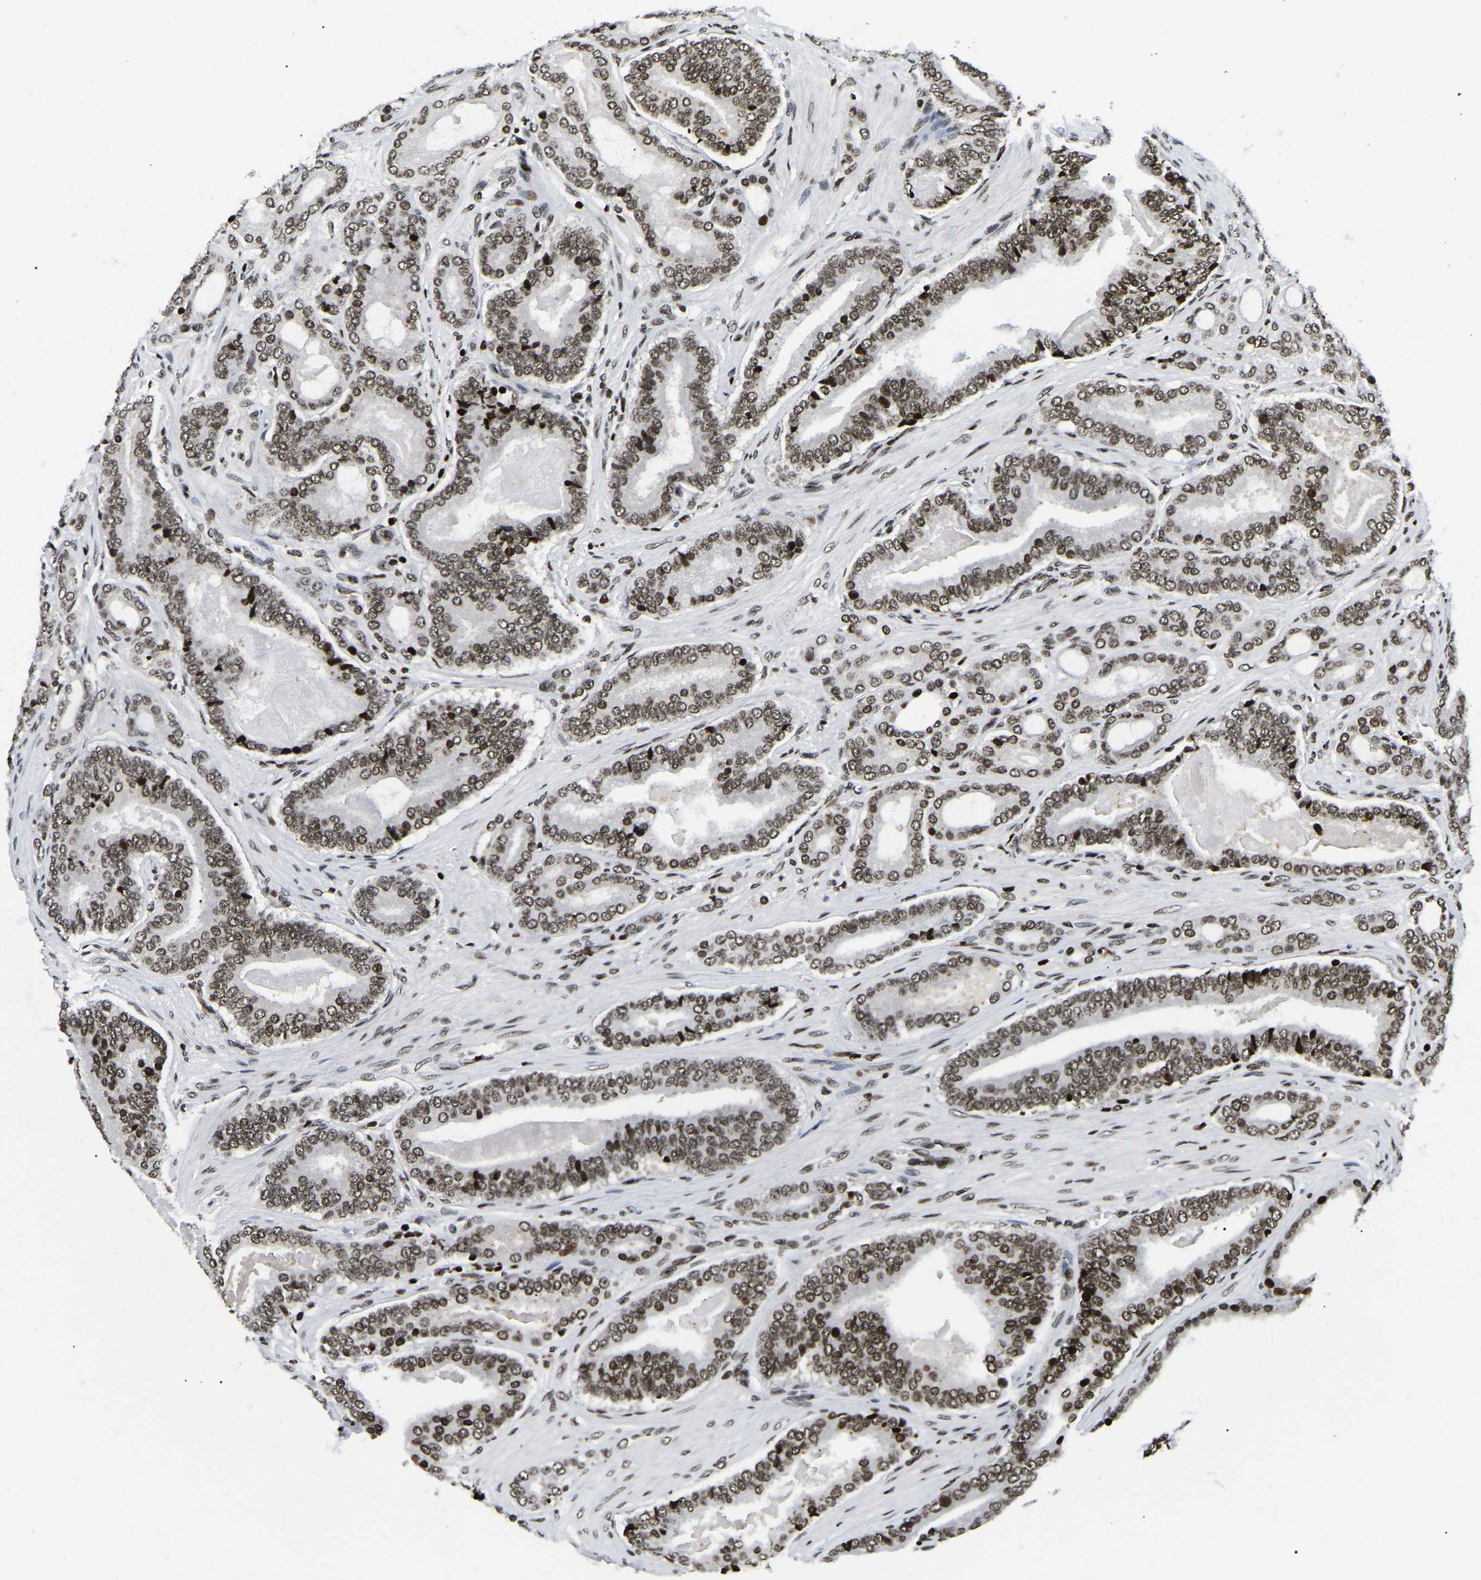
{"staining": {"intensity": "moderate", "quantity": ">75%", "location": "nuclear"}, "tissue": "prostate cancer", "cell_type": "Tumor cells", "image_type": "cancer", "snomed": [{"axis": "morphology", "description": "Adenocarcinoma, High grade"}, {"axis": "topography", "description": "Prostate"}], "caption": "Protein expression analysis of prostate high-grade adenocarcinoma demonstrates moderate nuclear staining in about >75% of tumor cells.", "gene": "LRRC61", "patient": {"sex": "male", "age": 60}}